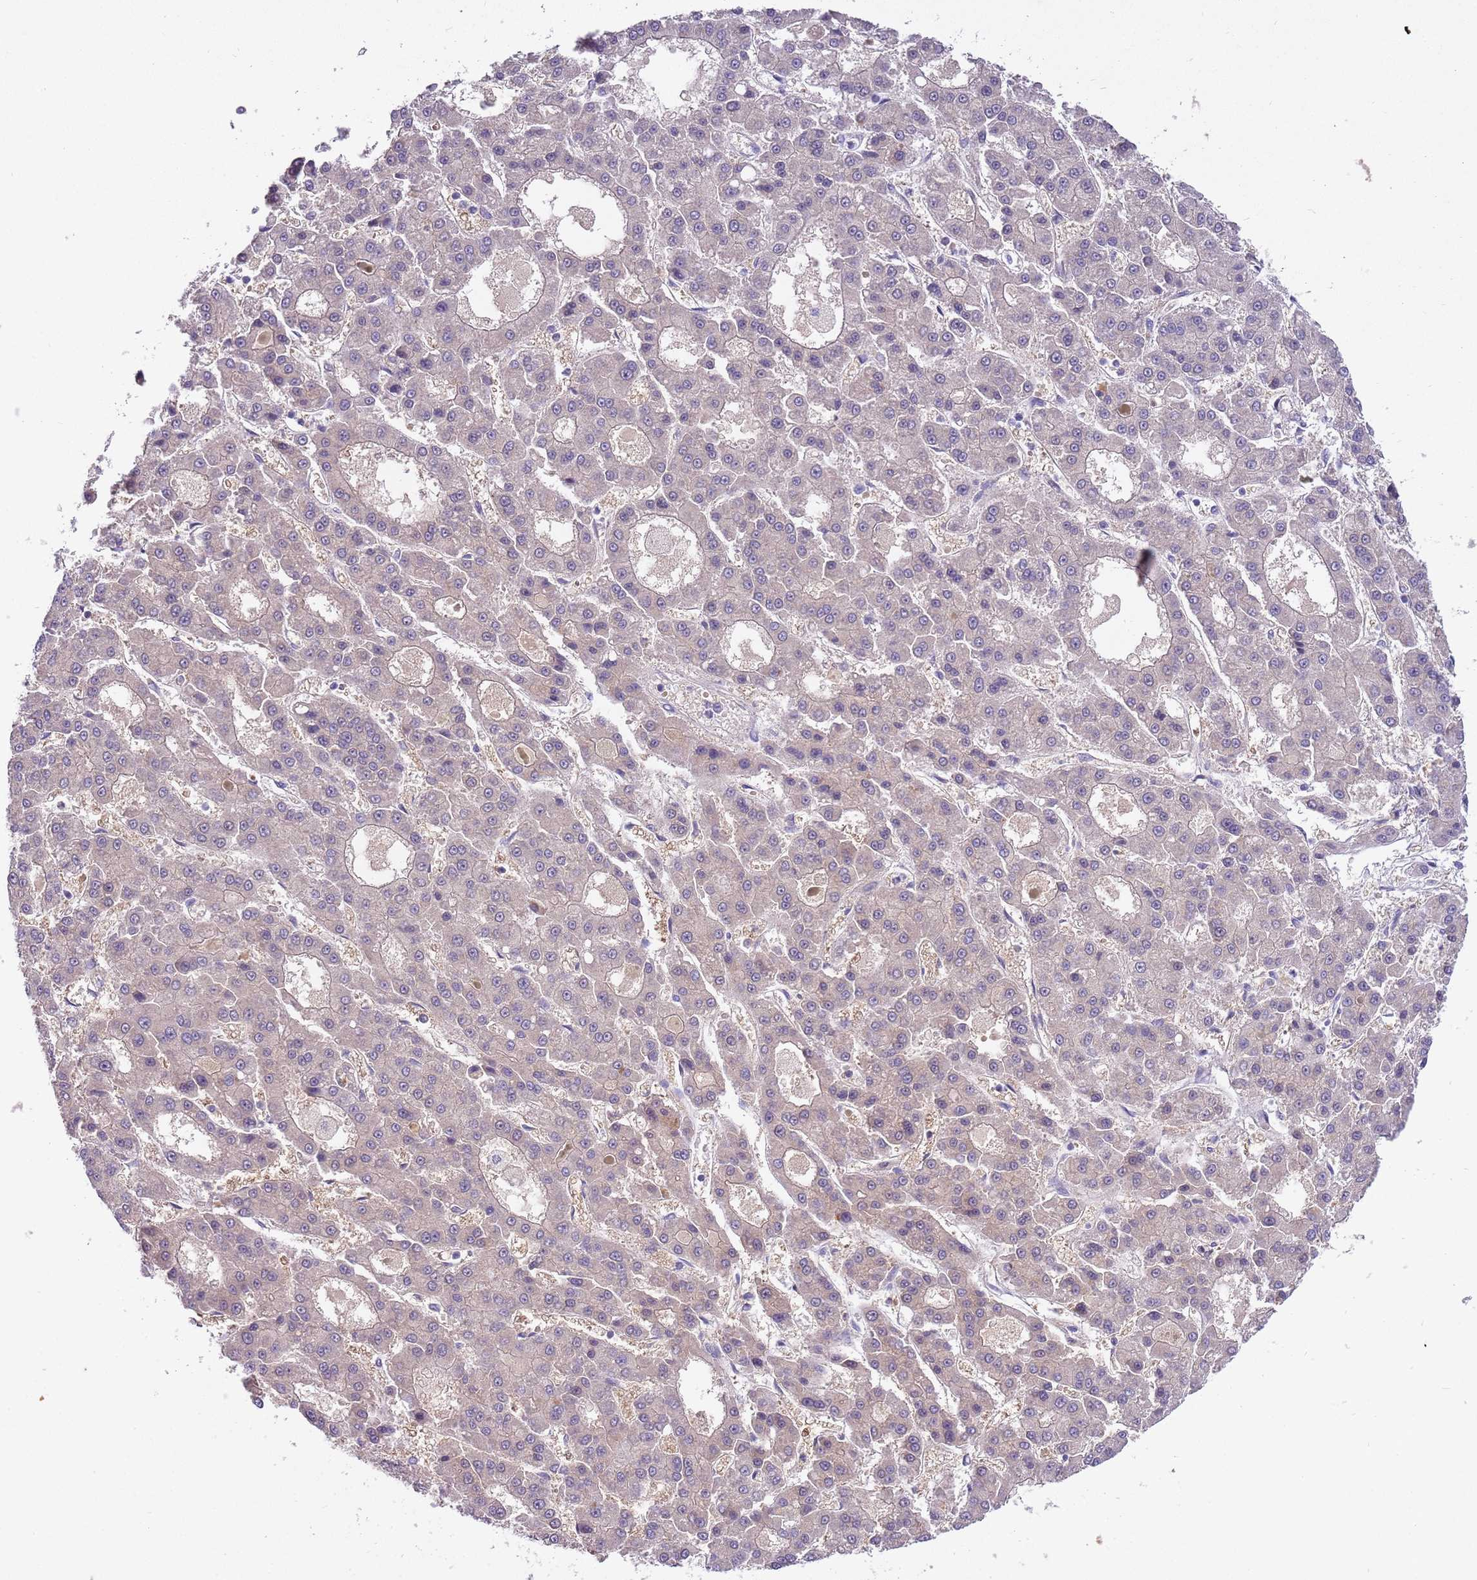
{"staining": {"intensity": "weak", "quantity": "<25%", "location": "cytoplasmic/membranous"}, "tissue": "liver cancer", "cell_type": "Tumor cells", "image_type": "cancer", "snomed": [{"axis": "morphology", "description": "Carcinoma, Hepatocellular, NOS"}, {"axis": "topography", "description": "Liver"}], "caption": "An image of human liver cancer is negative for staining in tumor cells.", "gene": "CFAP73", "patient": {"sex": "male", "age": 70}}